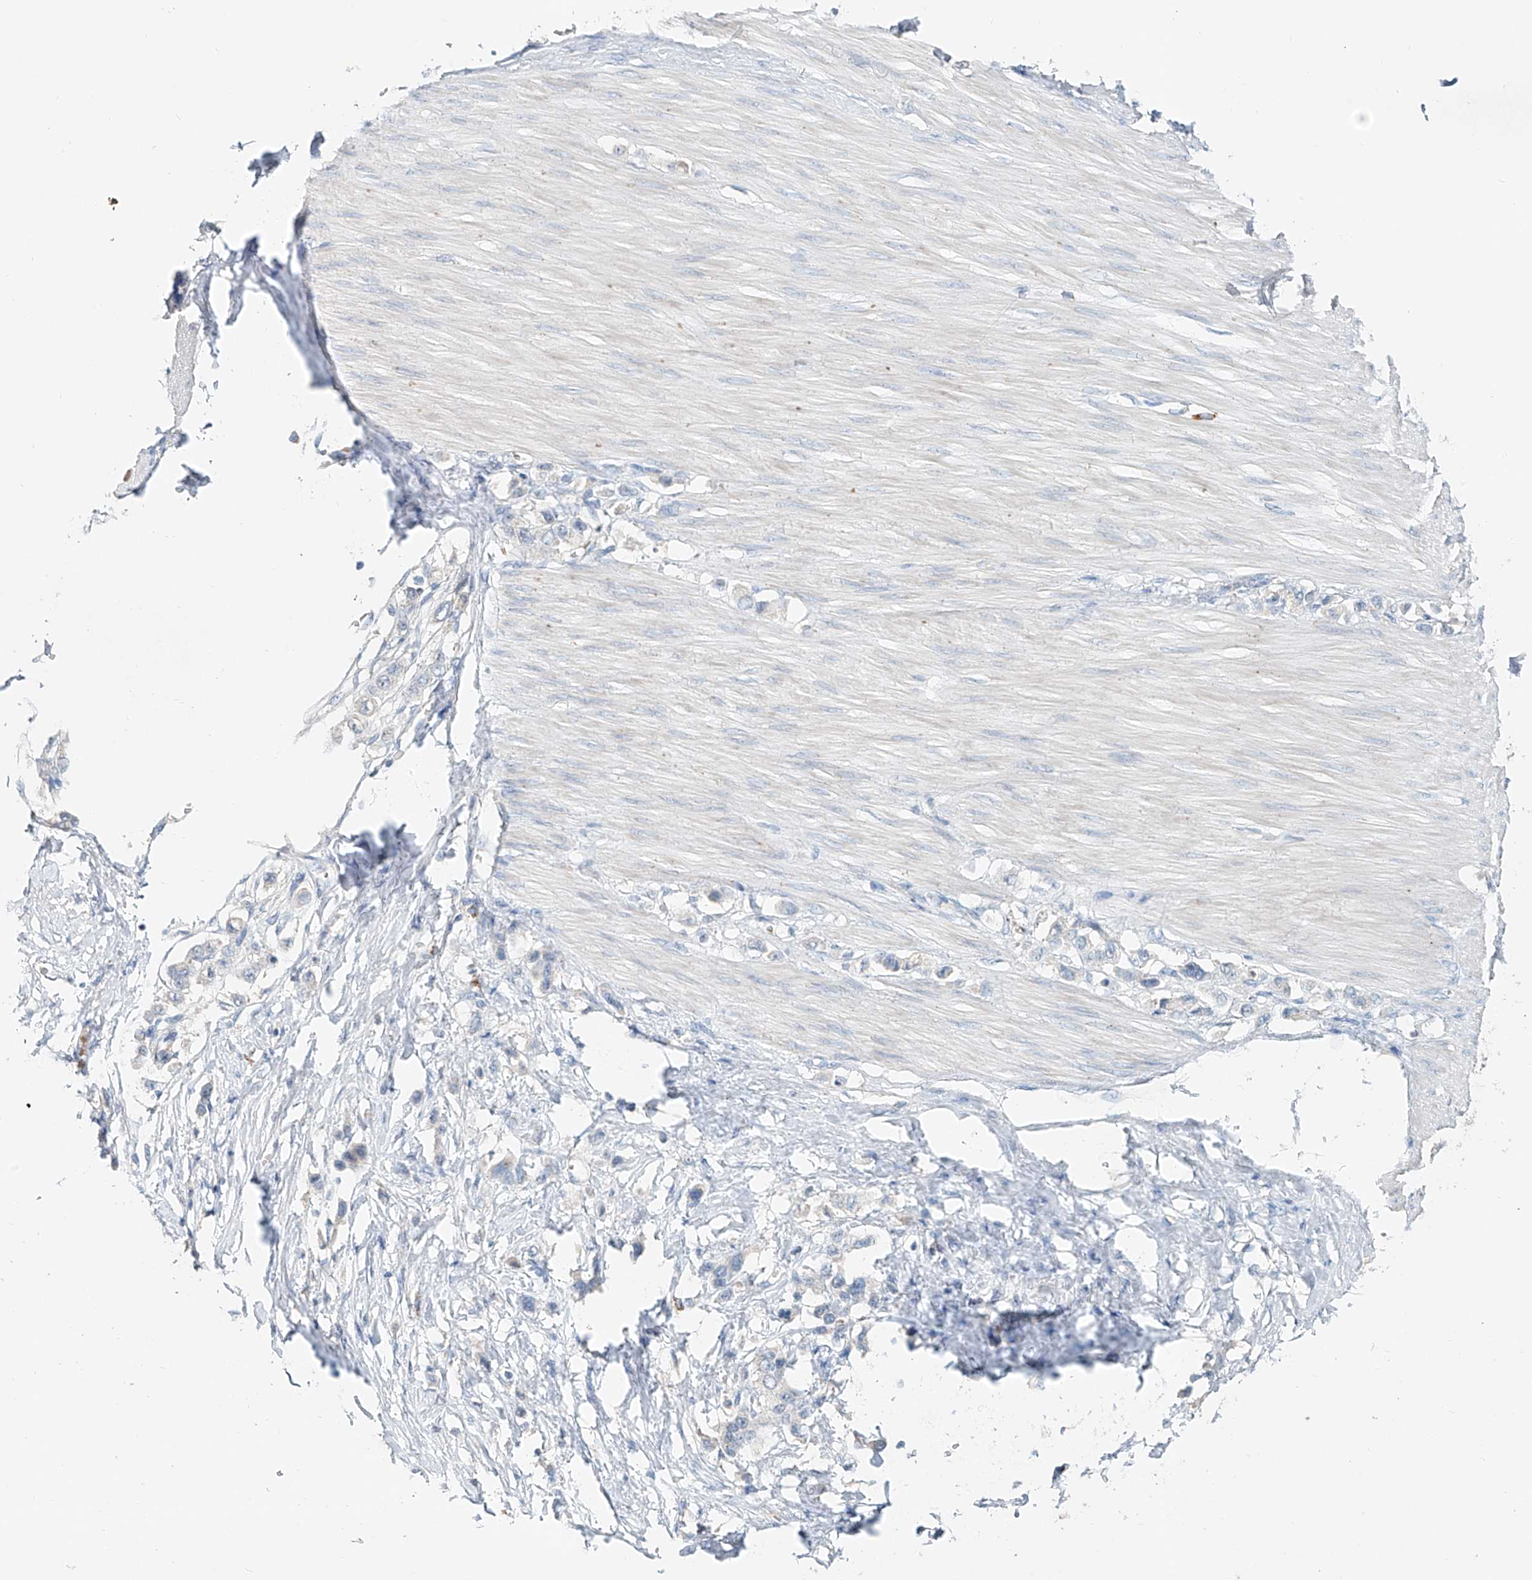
{"staining": {"intensity": "negative", "quantity": "none", "location": "none"}, "tissue": "stomach cancer", "cell_type": "Tumor cells", "image_type": "cancer", "snomed": [{"axis": "morphology", "description": "Adenocarcinoma, NOS"}, {"axis": "topography", "description": "Stomach"}], "caption": "Immunohistochemical staining of adenocarcinoma (stomach) displays no significant positivity in tumor cells.", "gene": "TRIM47", "patient": {"sex": "female", "age": 65}}